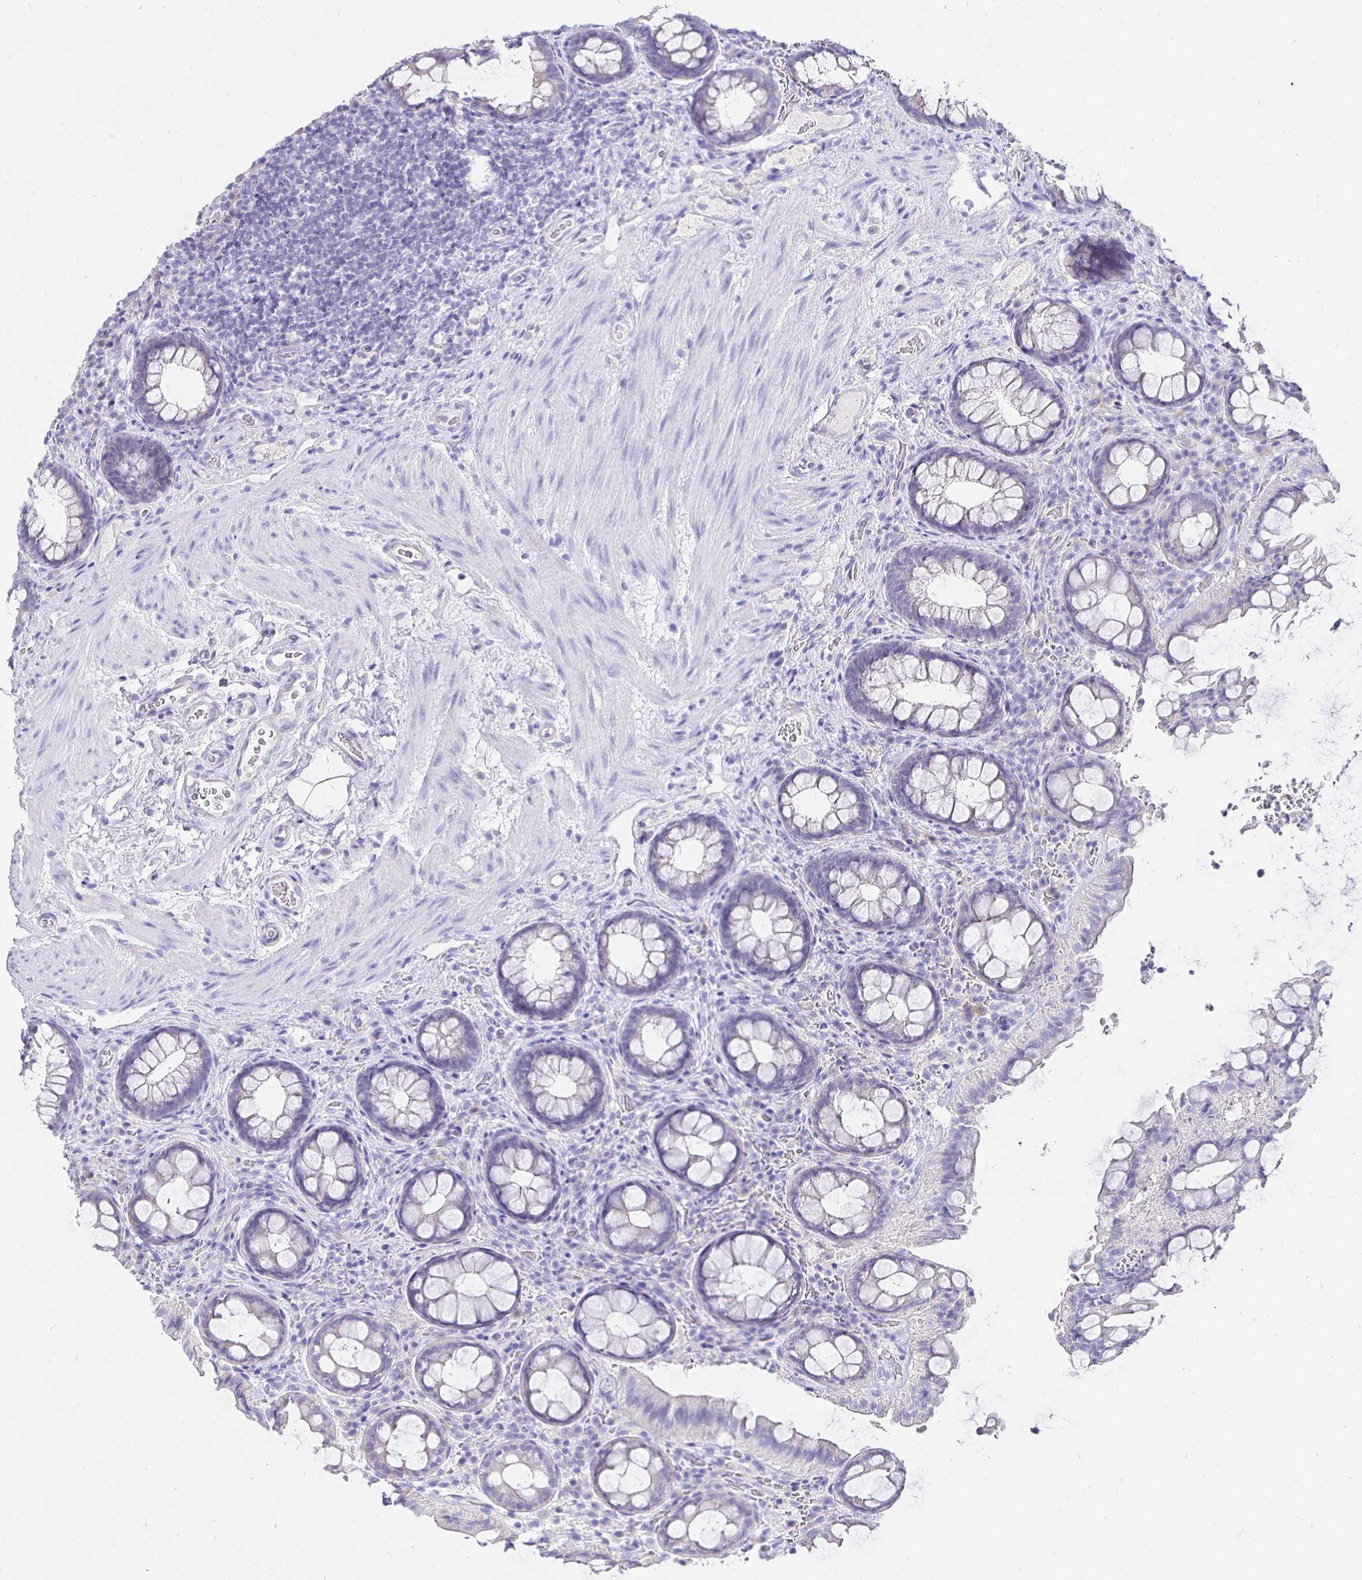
{"staining": {"intensity": "negative", "quantity": "none", "location": "none"}, "tissue": "rectum", "cell_type": "Glandular cells", "image_type": "normal", "snomed": [{"axis": "morphology", "description": "Normal tissue, NOS"}, {"axis": "topography", "description": "Rectum"}], "caption": "Glandular cells show no significant staining in unremarkable rectum. (DAB (3,3'-diaminobenzidine) IHC, high magnification).", "gene": "UMOD", "patient": {"sex": "female", "age": 69}}